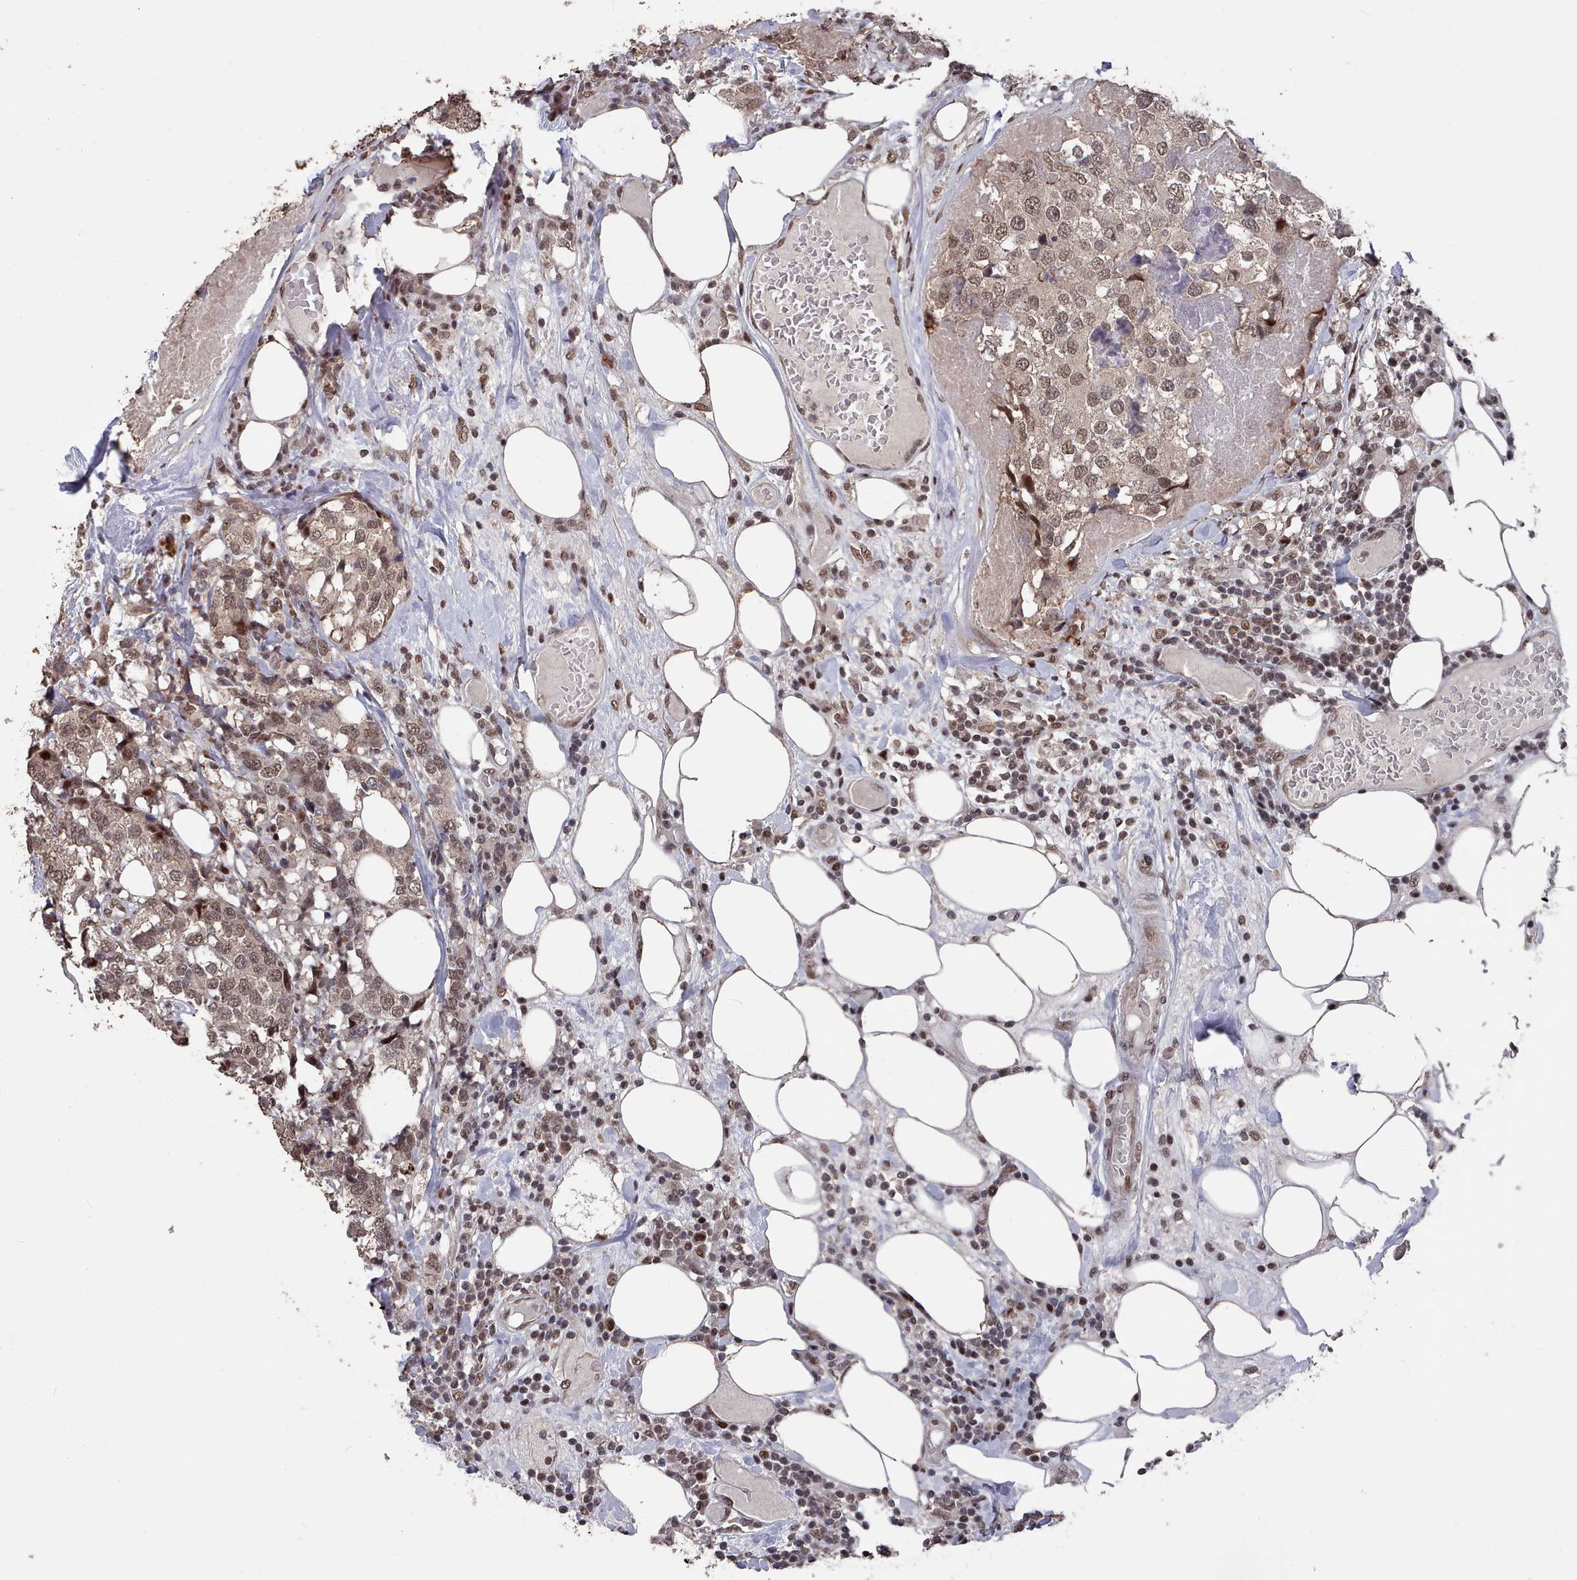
{"staining": {"intensity": "moderate", "quantity": ">75%", "location": "nuclear"}, "tissue": "breast cancer", "cell_type": "Tumor cells", "image_type": "cancer", "snomed": [{"axis": "morphology", "description": "Lobular carcinoma"}, {"axis": "topography", "description": "Breast"}], "caption": "DAB immunohistochemical staining of breast cancer displays moderate nuclear protein staining in approximately >75% of tumor cells.", "gene": "PNRC2", "patient": {"sex": "female", "age": 59}}